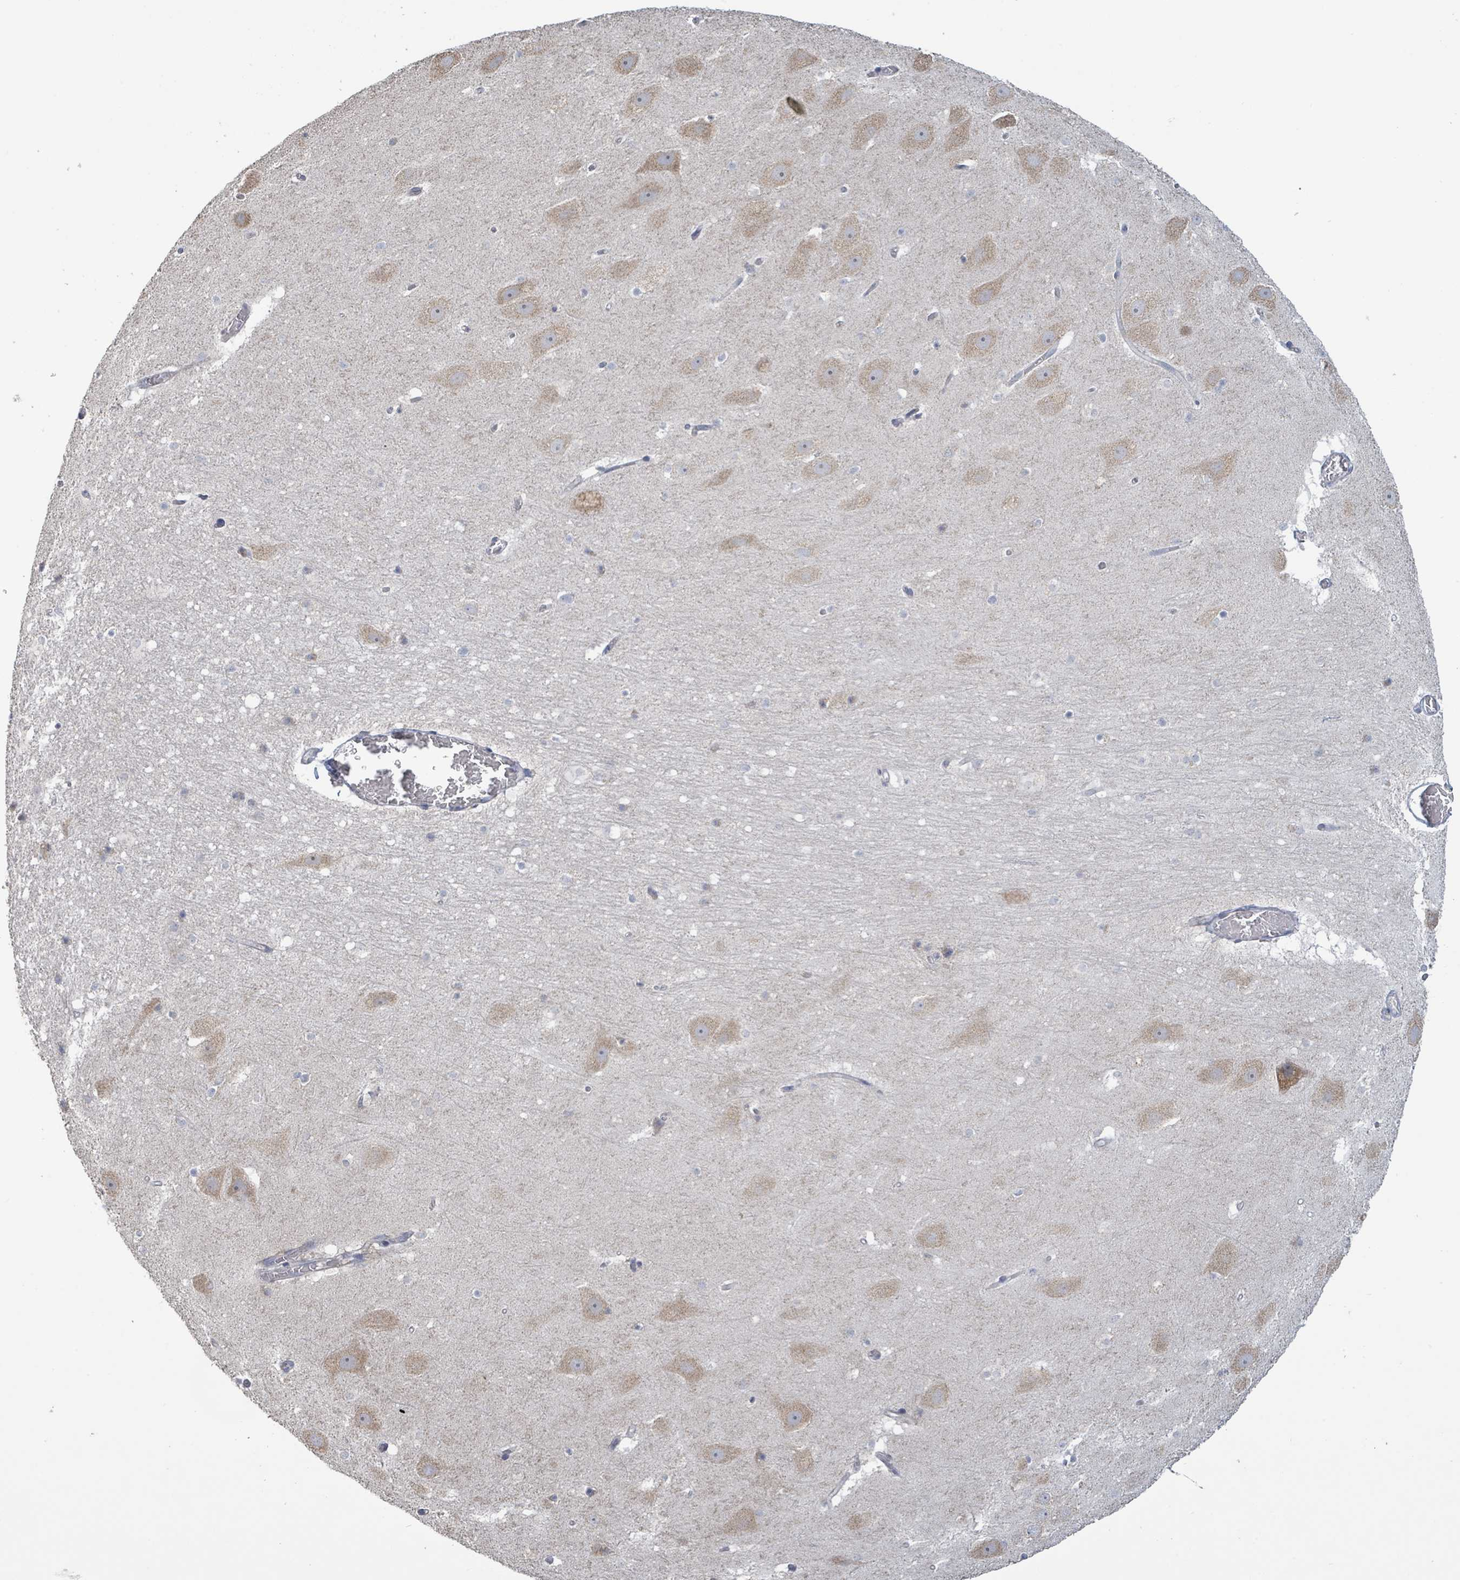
{"staining": {"intensity": "negative", "quantity": "none", "location": "none"}, "tissue": "hippocampus", "cell_type": "Glial cells", "image_type": "normal", "snomed": [{"axis": "morphology", "description": "Normal tissue, NOS"}, {"axis": "topography", "description": "Hippocampus"}], "caption": "Micrograph shows no significant protein expression in glial cells of benign hippocampus.", "gene": "RPL32", "patient": {"sex": "male", "age": 37}}